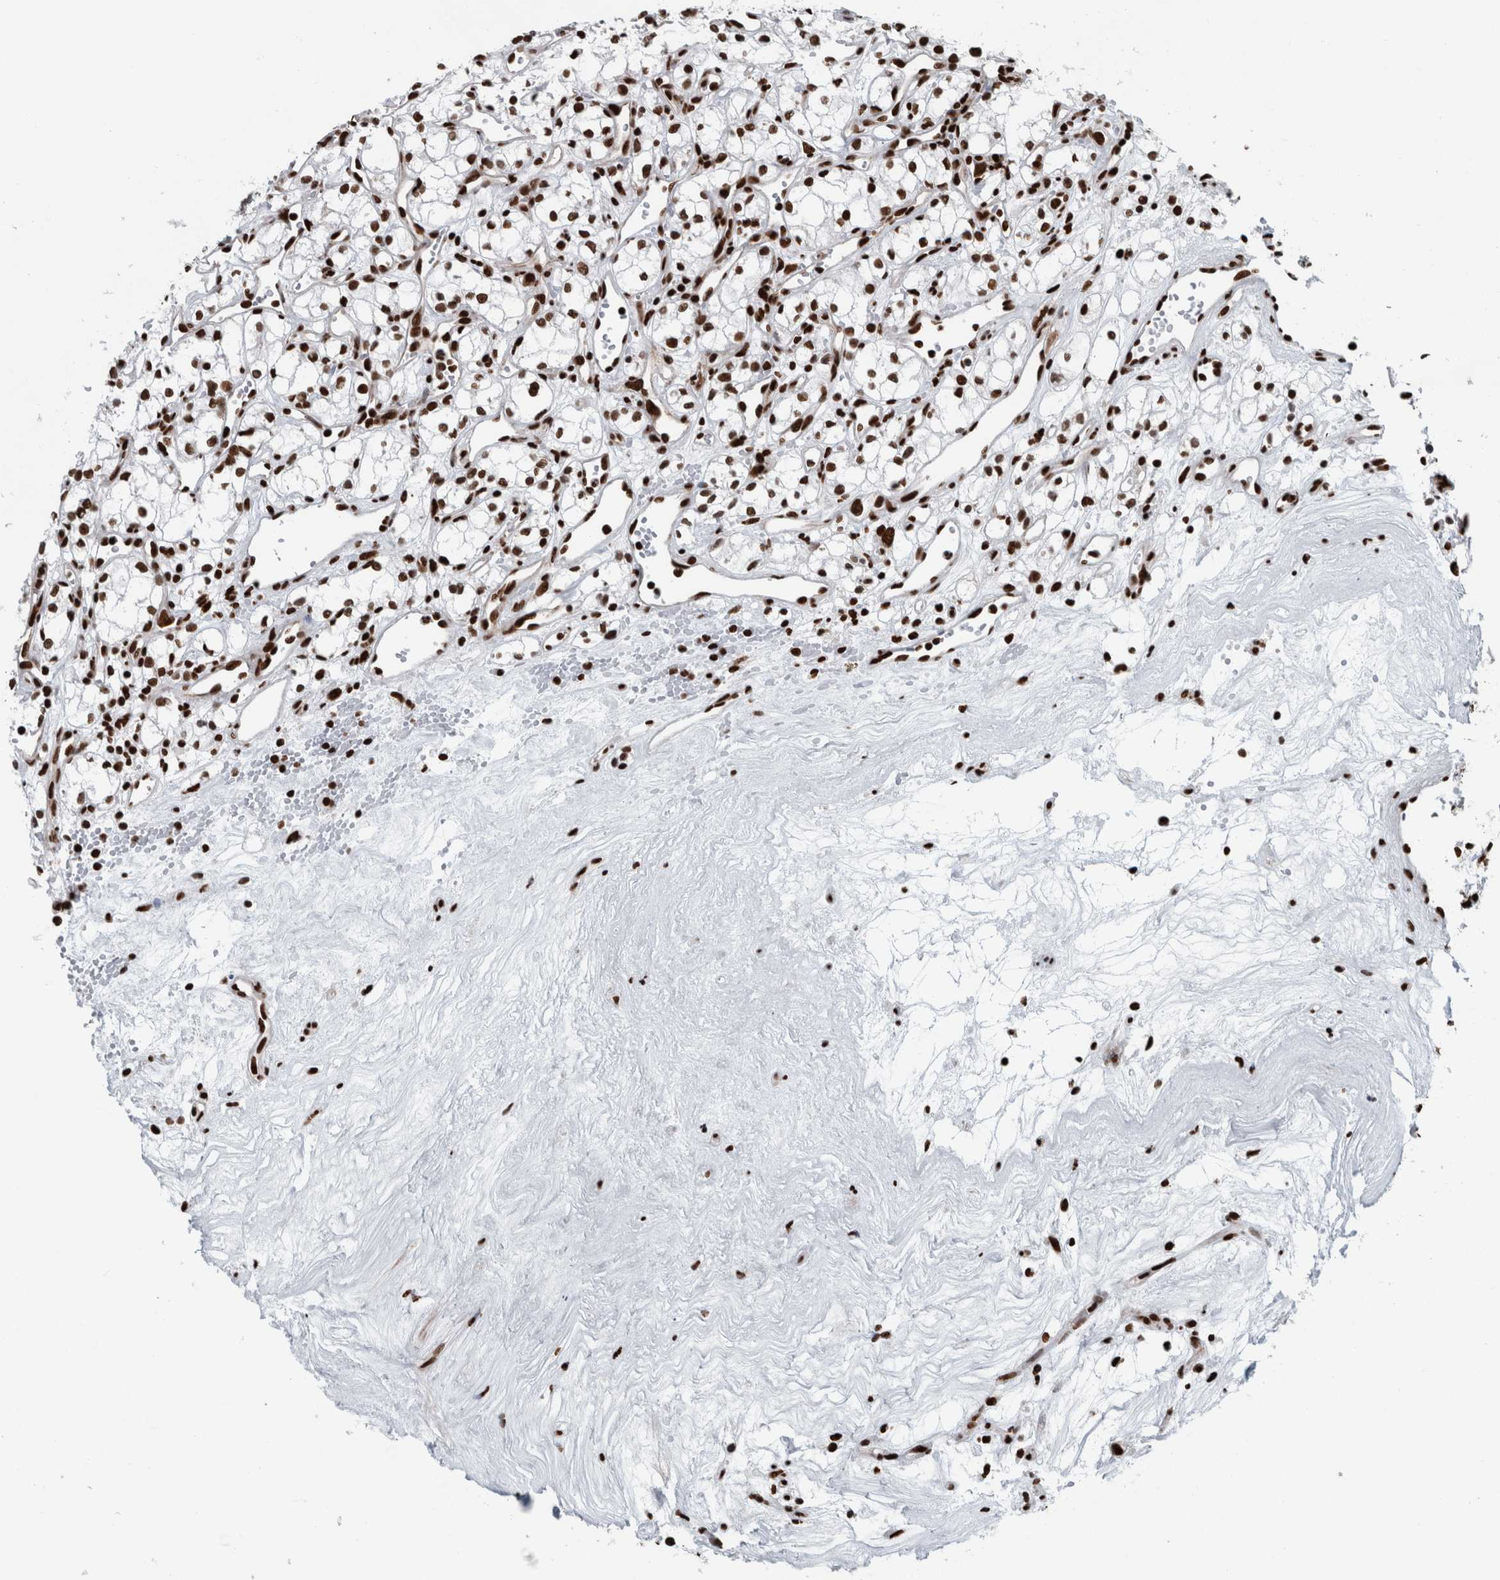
{"staining": {"intensity": "strong", "quantity": ">75%", "location": "nuclear"}, "tissue": "renal cancer", "cell_type": "Tumor cells", "image_type": "cancer", "snomed": [{"axis": "morphology", "description": "Adenocarcinoma, NOS"}, {"axis": "topography", "description": "Kidney"}], "caption": "High-magnification brightfield microscopy of adenocarcinoma (renal) stained with DAB (brown) and counterstained with hematoxylin (blue). tumor cells exhibit strong nuclear expression is seen in about>75% of cells.", "gene": "DNMT3A", "patient": {"sex": "male", "age": 59}}